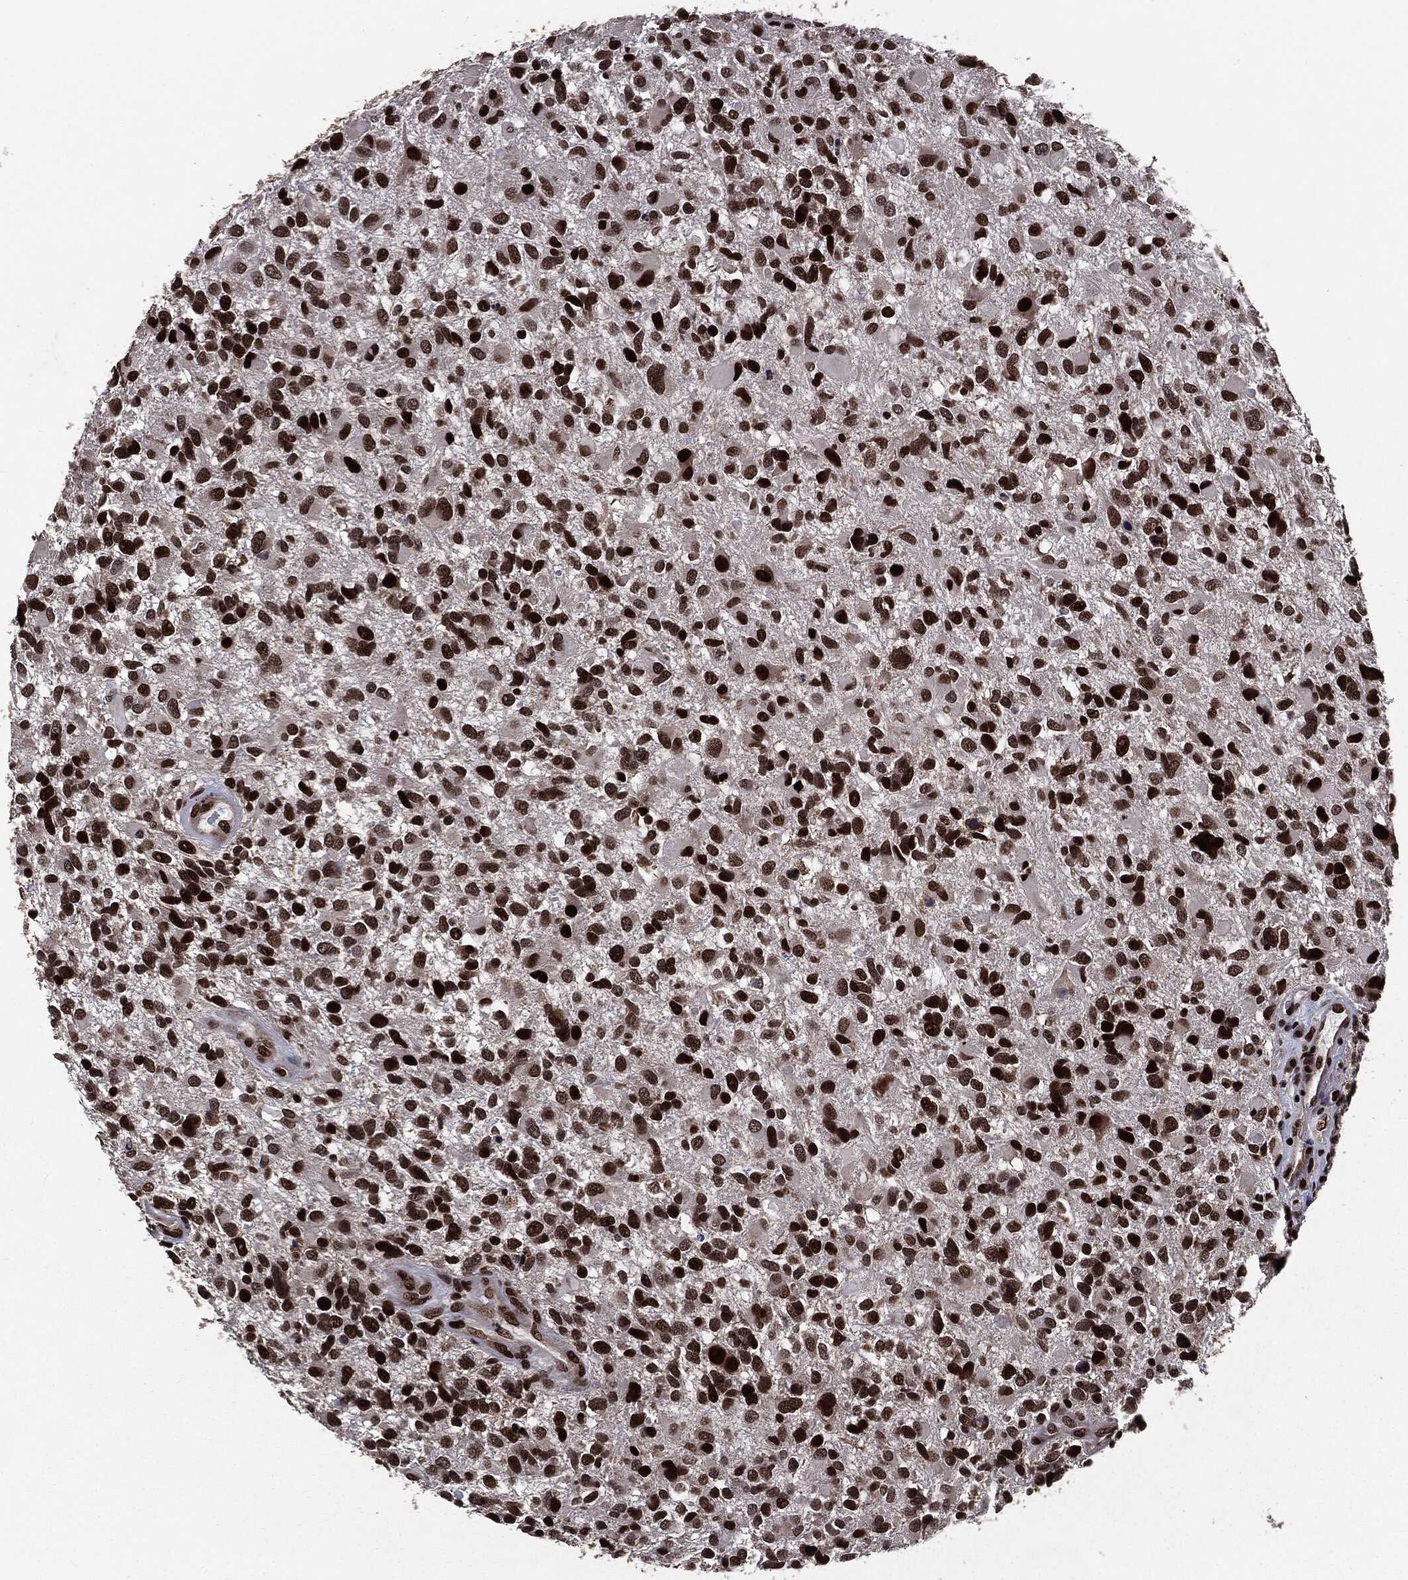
{"staining": {"intensity": "strong", "quantity": ">75%", "location": "nuclear"}, "tissue": "glioma", "cell_type": "Tumor cells", "image_type": "cancer", "snomed": [{"axis": "morphology", "description": "Glioma, malignant, Low grade"}, {"axis": "topography", "description": "Brain"}], "caption": "Glioma was stained to show a protein in brown. There is high levels of strong nuclear positivity in approximately >75% of tumor cells. The staining was performed using DAB, with brown indicating positive protein expression. Nuclei are stained blue with hematoxylin.", "gene": "DVL2", "patient": {"sex": "female", "age": 32}}